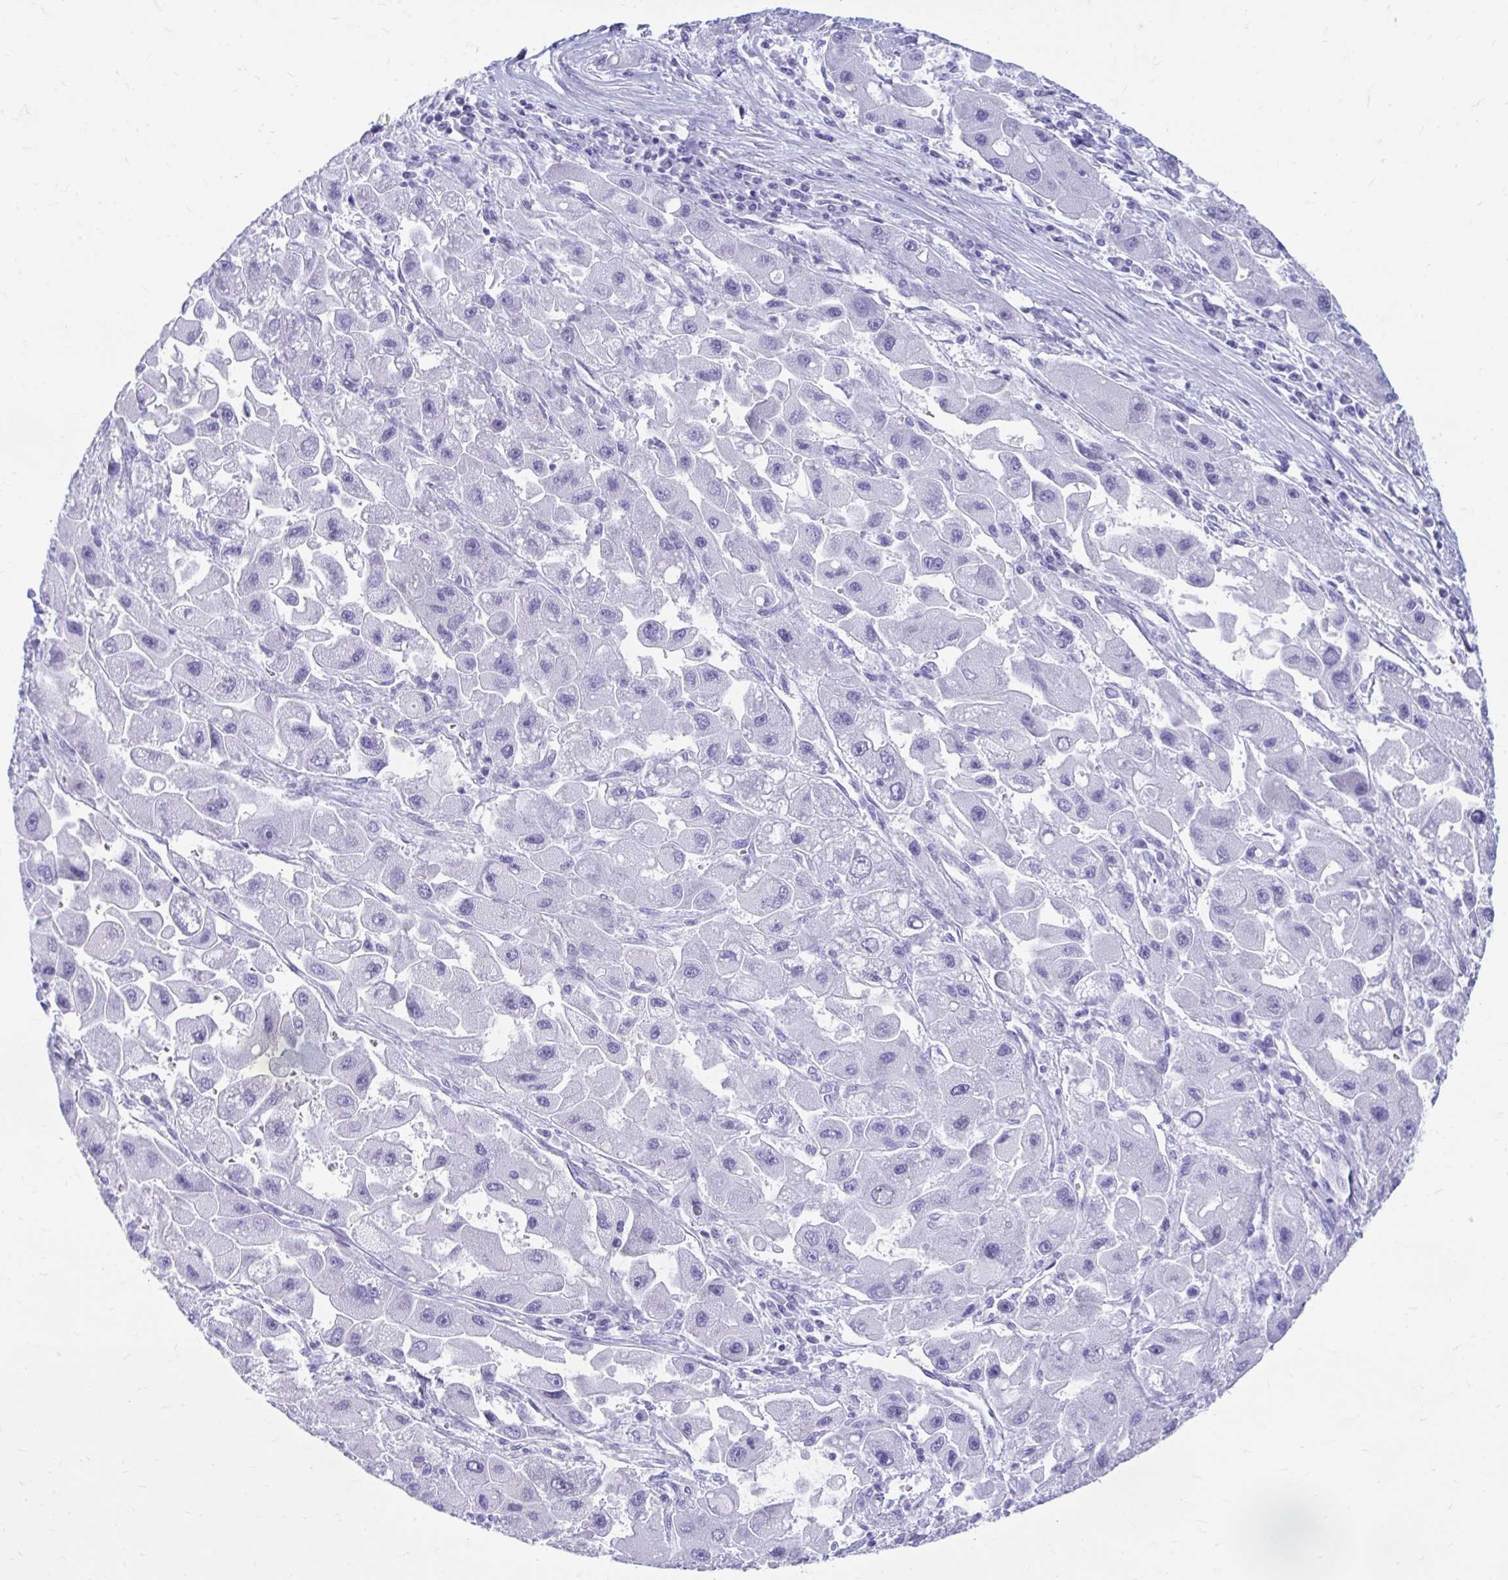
{"staining": {"intensity": "negative", "quantity": "none", "location": "none"}, "tissue": "liver cancer", "cell_type": "Tumor cells", "image_type": "cancer", "snomed": [{"axis": "morphology", "description": "Carcinoma, Hepatocellular, NOS"}, {"axis": "topography", "description": "Liver"}], "caption": "This is an immunohistochemistry photomicrograph of liver cancer. There is no staining in tumor cells.", "gene": "SMIM9", "patient": {"sex": "male", "age": 24}}